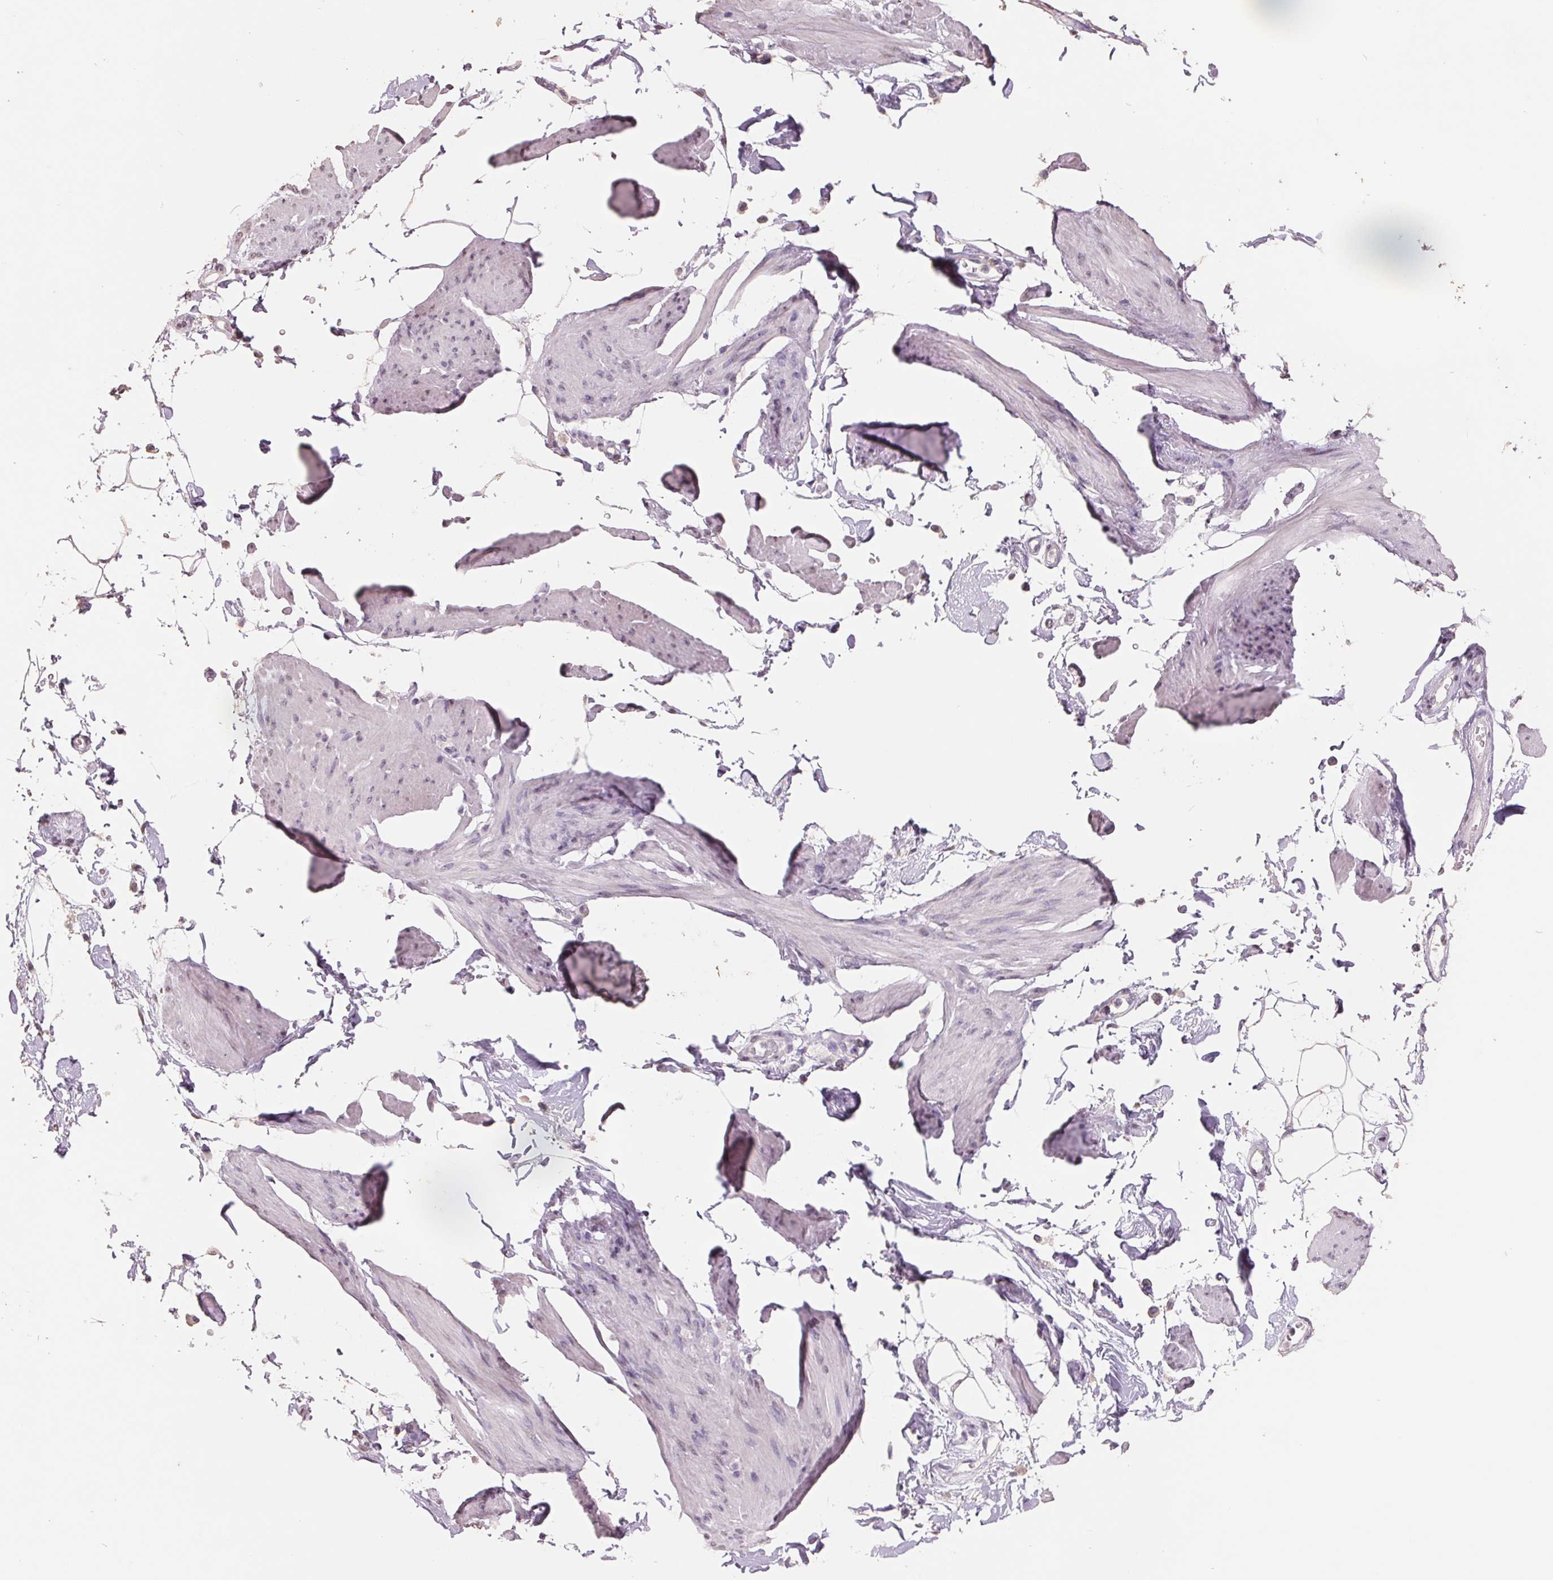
{"staining": {"intensity": "negative", "quantity": "none", "location": "none"}, "tissue": "smooth muscle", "cell_type": "Smooth muscle cells", "image_type": "normal", "snomed": [{"axis": "morphology", "description": "Normal tissue, NOS"}, {"axis": "topography", "description": "Adipose tissue"}, {"axis": "topography", "description": "Smooth muscle"}, {"axis": "topography", "description": "Peripheral nerve tissue"}], "caption": "An immunohistochemistry micrograph of normal smooth muscle is shown. There is no staining in smooth muscle cells of smooth muscle. (DAB IHC, high magnification).", "gene": "FTCD", "patient": {"sex": "male", "age": 83}}